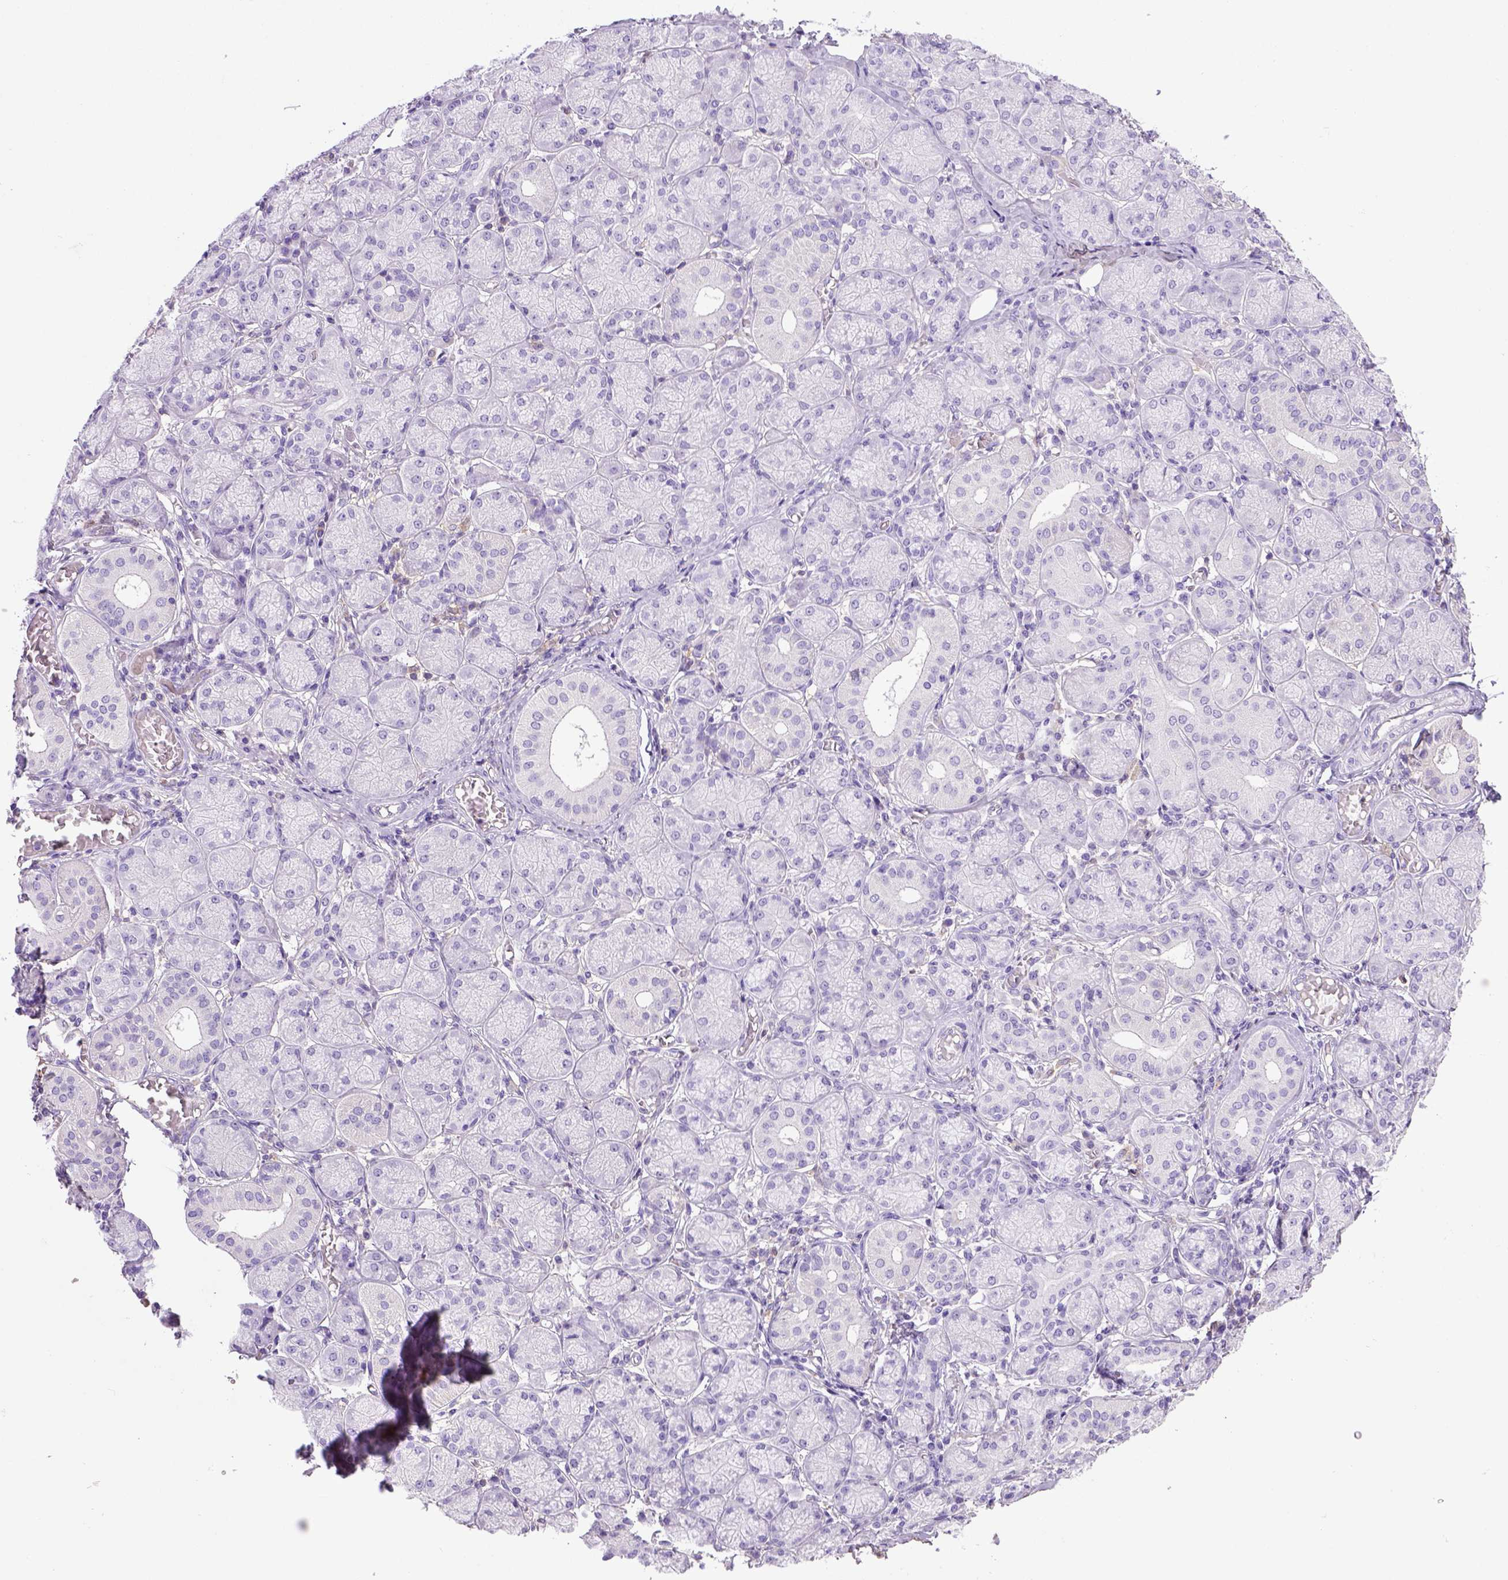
{"staining": {"intensity": "negative", "quantity": "none", "location": "none"}, "tissue": "salivary gland", "cell_type": "Glandular cells", "image_type": "normal", "snomed": [{"axis": "morphology", "description": "Normal tissue, NOS"}, {"axis": "topography", "description": "Salivary gland"}, {"axis": "topography", "description": "Peripheral nerve tissue"}], "caption": "High magnification brightfield microscopy of normal salivary gland stained with DAB (3,3'-diaminobenzidine) (brown) and counterstained with hematoxylin (blue): glandular cells show no significant expression. (Immunohistochemistry, brightfield microscopy, high magnification).", "gene": "ITIH4", "patient": {"sex": "female", "age": 24}}